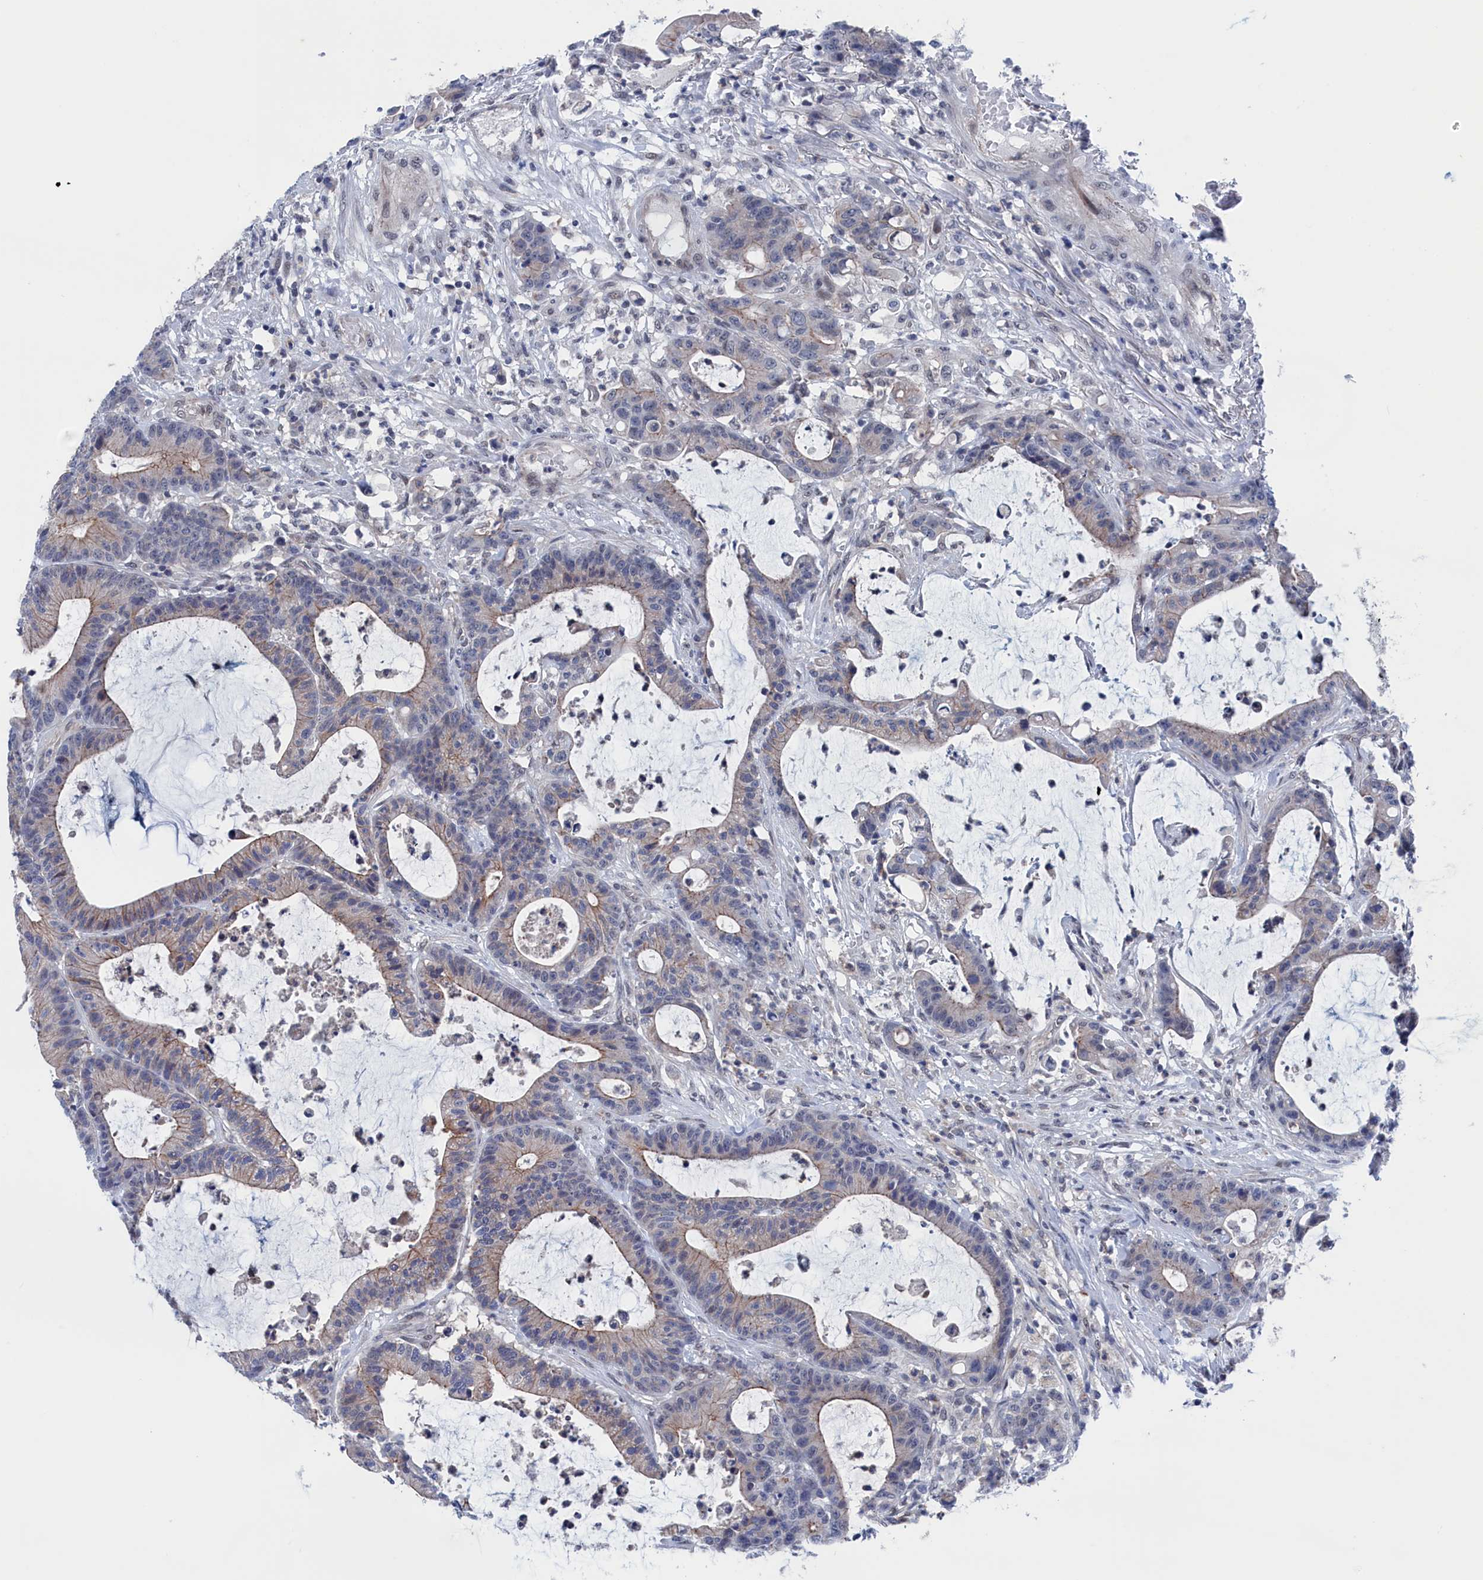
{"staining": {"intensity": "weak", "quantity": "<25%", "location": "cytoplasmic/membranous"}, "tissue": "colorectal cancer", "cell_type": "Tumor cells", "image_type": "cancer", "snomed": [{"axis": "morphology", "description": "Adenocarcinoma, NOS"}, {"axis": "topography", "description": "Colon"}], "caption": "Immunohistochemical staining of colorectal cancer (adenocarcinoma) shows no significant staining in tumor cells.", "gene": "MARCHF3", "patient": {"sex": "female", "age": 84}}